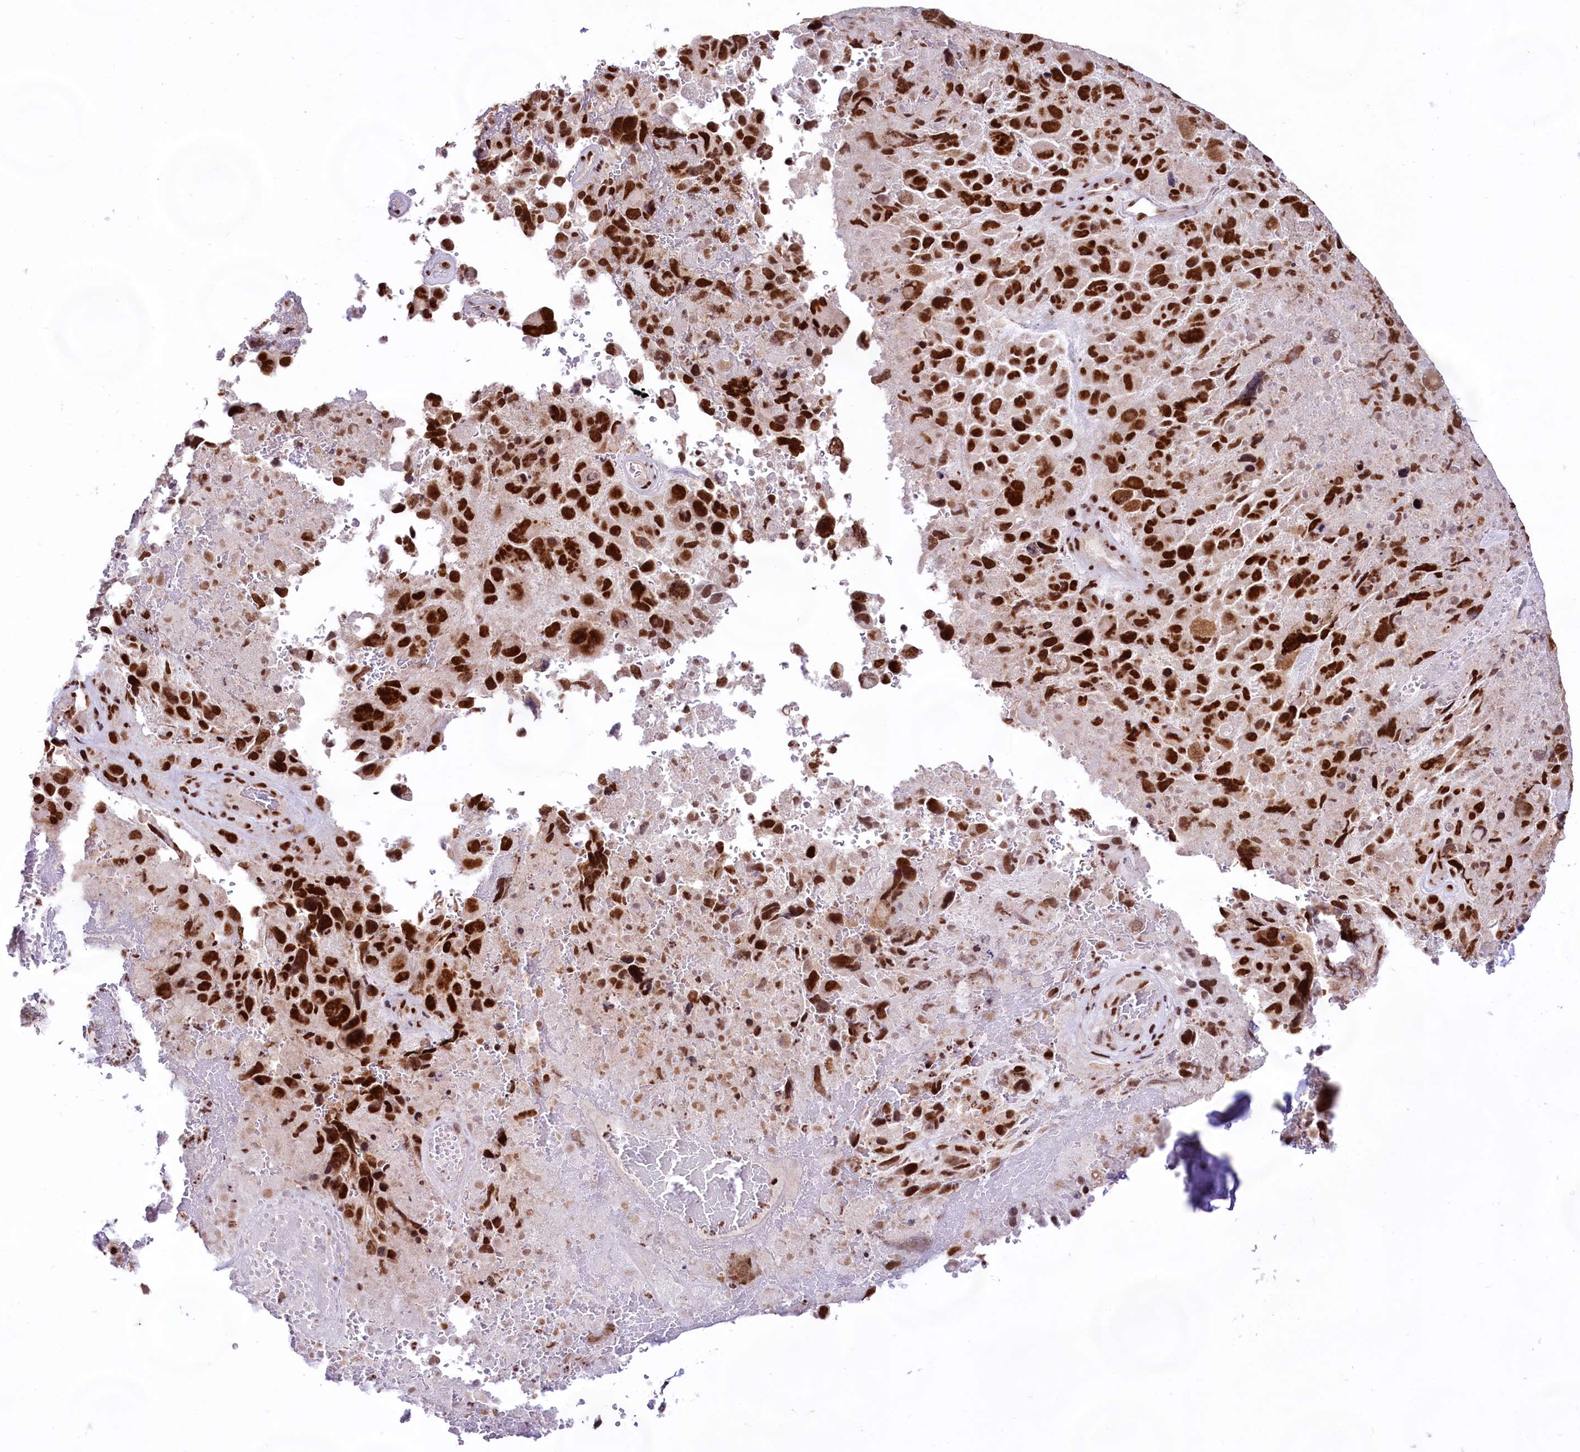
{"staining": {"intensity": "strong", "quantity": ">75%", "location": "nuclear"}, "tissue": "lung cancer", "cell_type": "Tumor cells", "image_type": "cancer", "snomed": [{"axis": "morphology", "description": "Adenocarcinoma, NOS"}, {"axis": "topography", "description": "Lung"}], "caption": "Human lung adenocarcinoma stained with a brown dye shows strong nuclear positive staining in about >75% of tumor cells.", "gene": "HIRA", "patient": {"sex": "male", "age": 67}}